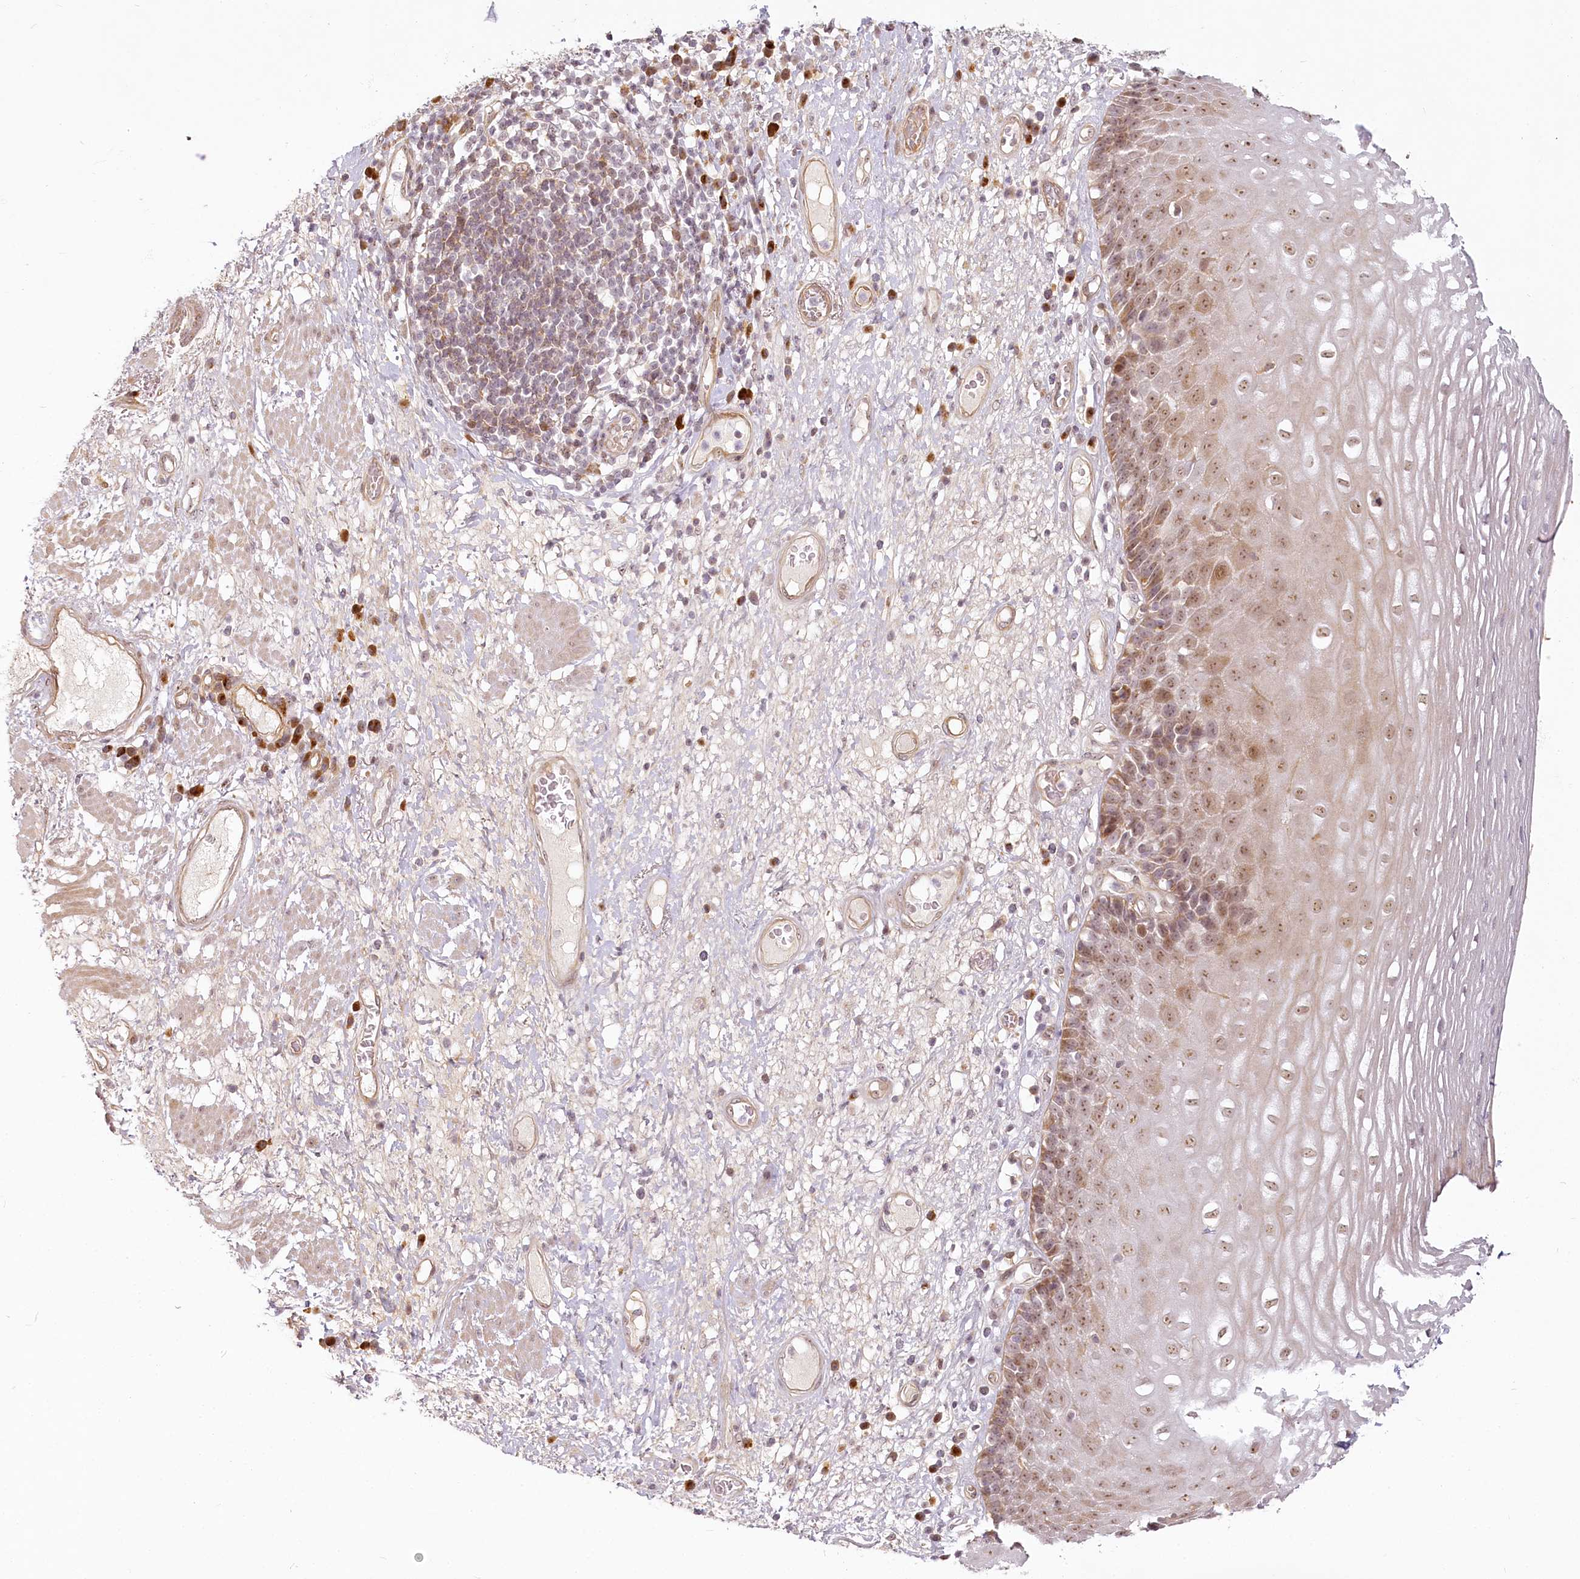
{"staining": {"intensity": "moderate", "quantity": ">75%", "location": "cytoplasmic/membranous,nuclear"}, "tissue": "esophagus", "cell_type": "Squamous epithelial cells", "image_type": "normal", "snomed": [{"axis": "morphology", "description": "Normal tissue, NOS"}, {"axis": "morphology", "description": "Adenocarcinoma, NOS"}, {"axis": "topography", "description": "Esophagus"}], "caption": "Brown immunohistochemical staining in unremarkable human esophagus reveals moderate cytoplasmic/membranous,nuclear positivity in approximately >75% of squamous epithelial cells.", "gene": "EXOSC7", "patient": {"sex": "male", "age": 62}}